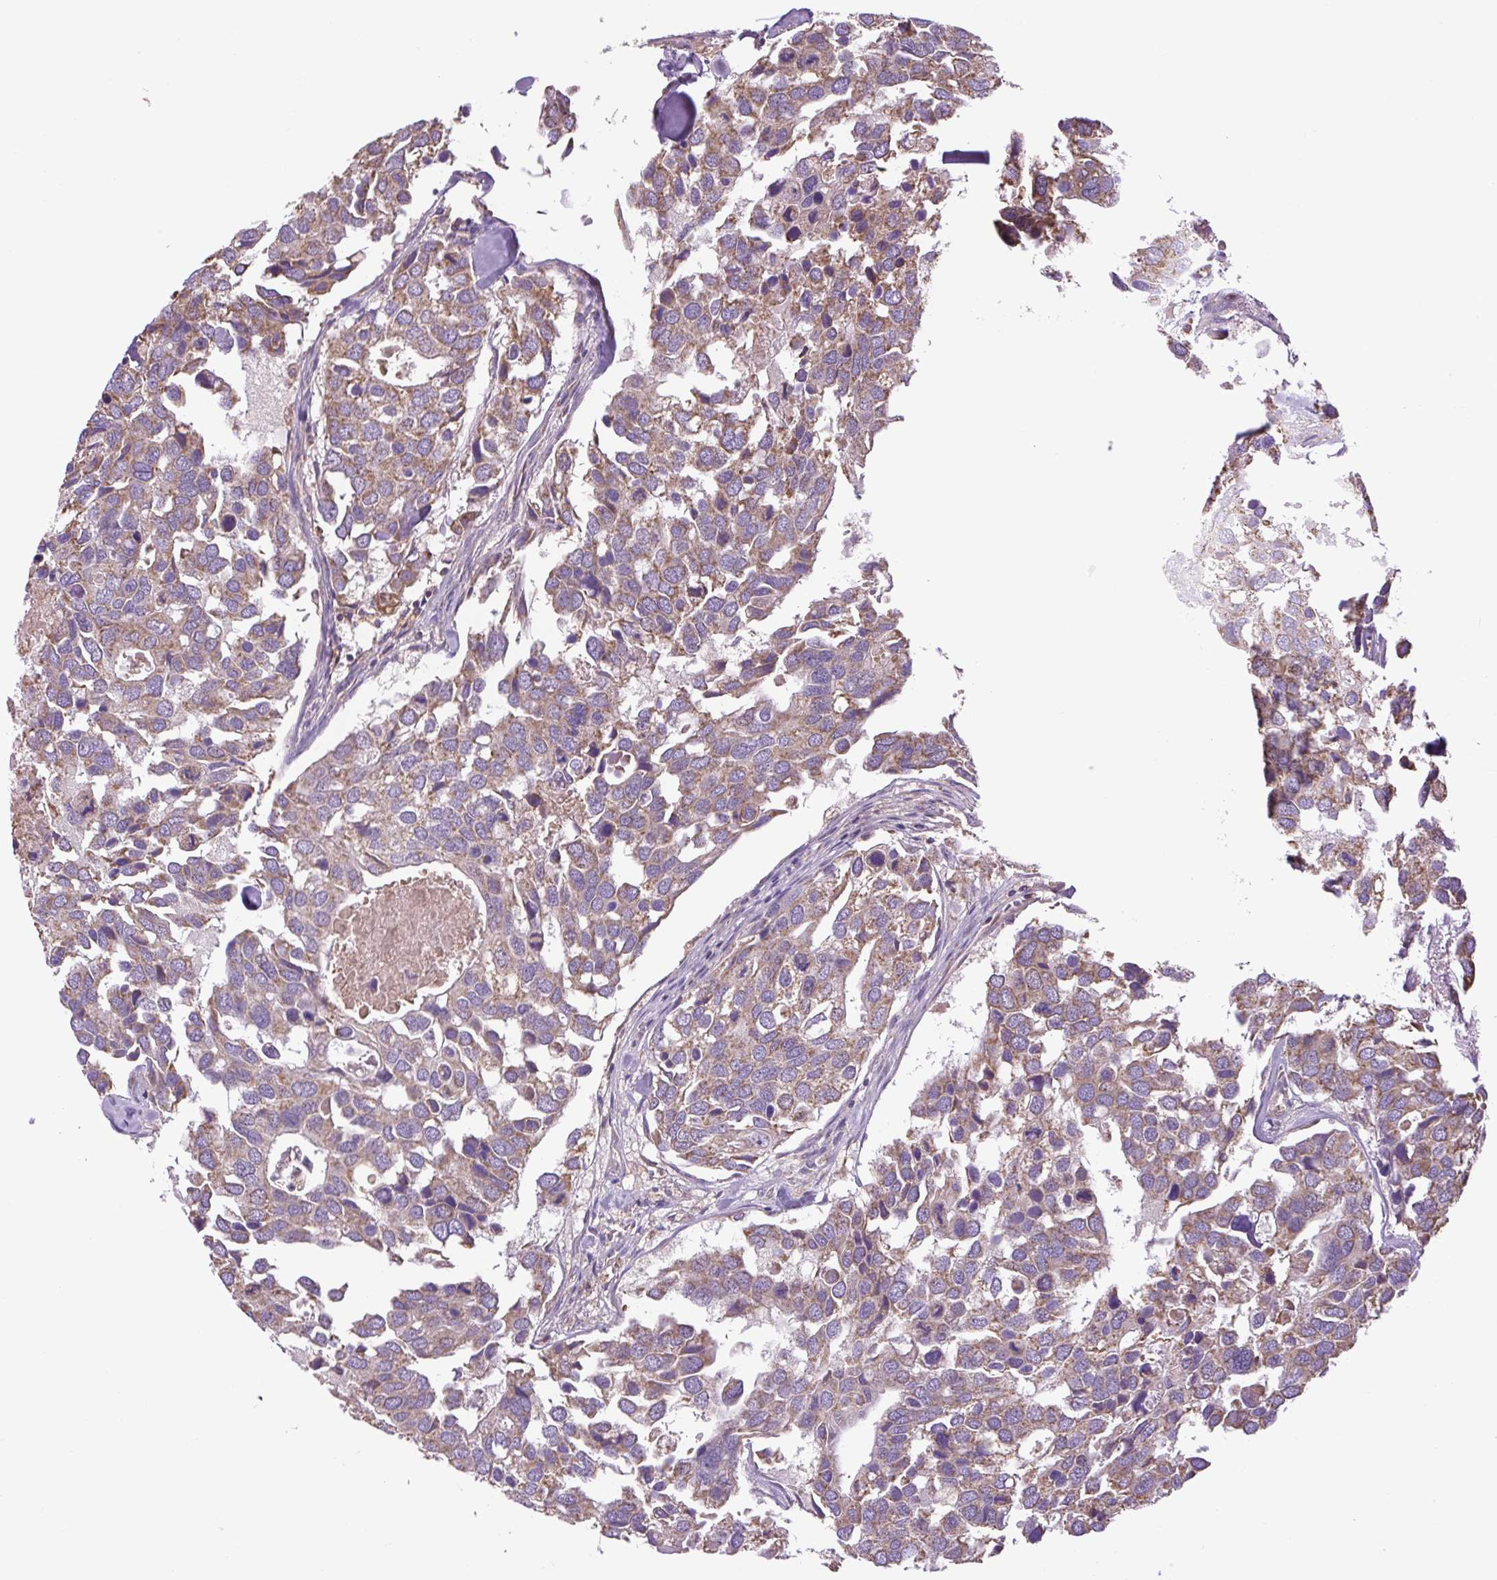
{"staining": {"intensity": "moderate", "quantity": ">75%", "location": "cytoplasmic/membranous"}, "tissue": "breast cancer", "cell_type": "Tumor cells", "image_type": "cancer", "snomed": [{"axis": "morphology", "description": "Duct carcinoma"}, {"axis": "topography", "description": "Breast"}], "caption": "This micrograph reveals immunohistochemistry (IHC) staining of breast infiltrating ductal carcinoma, with medium moderate cytoplasmic/membranous positivity in about >75% of tumor cells.", "gene": "PLCG1", "patient": {"sex": "female", "age": 83}}